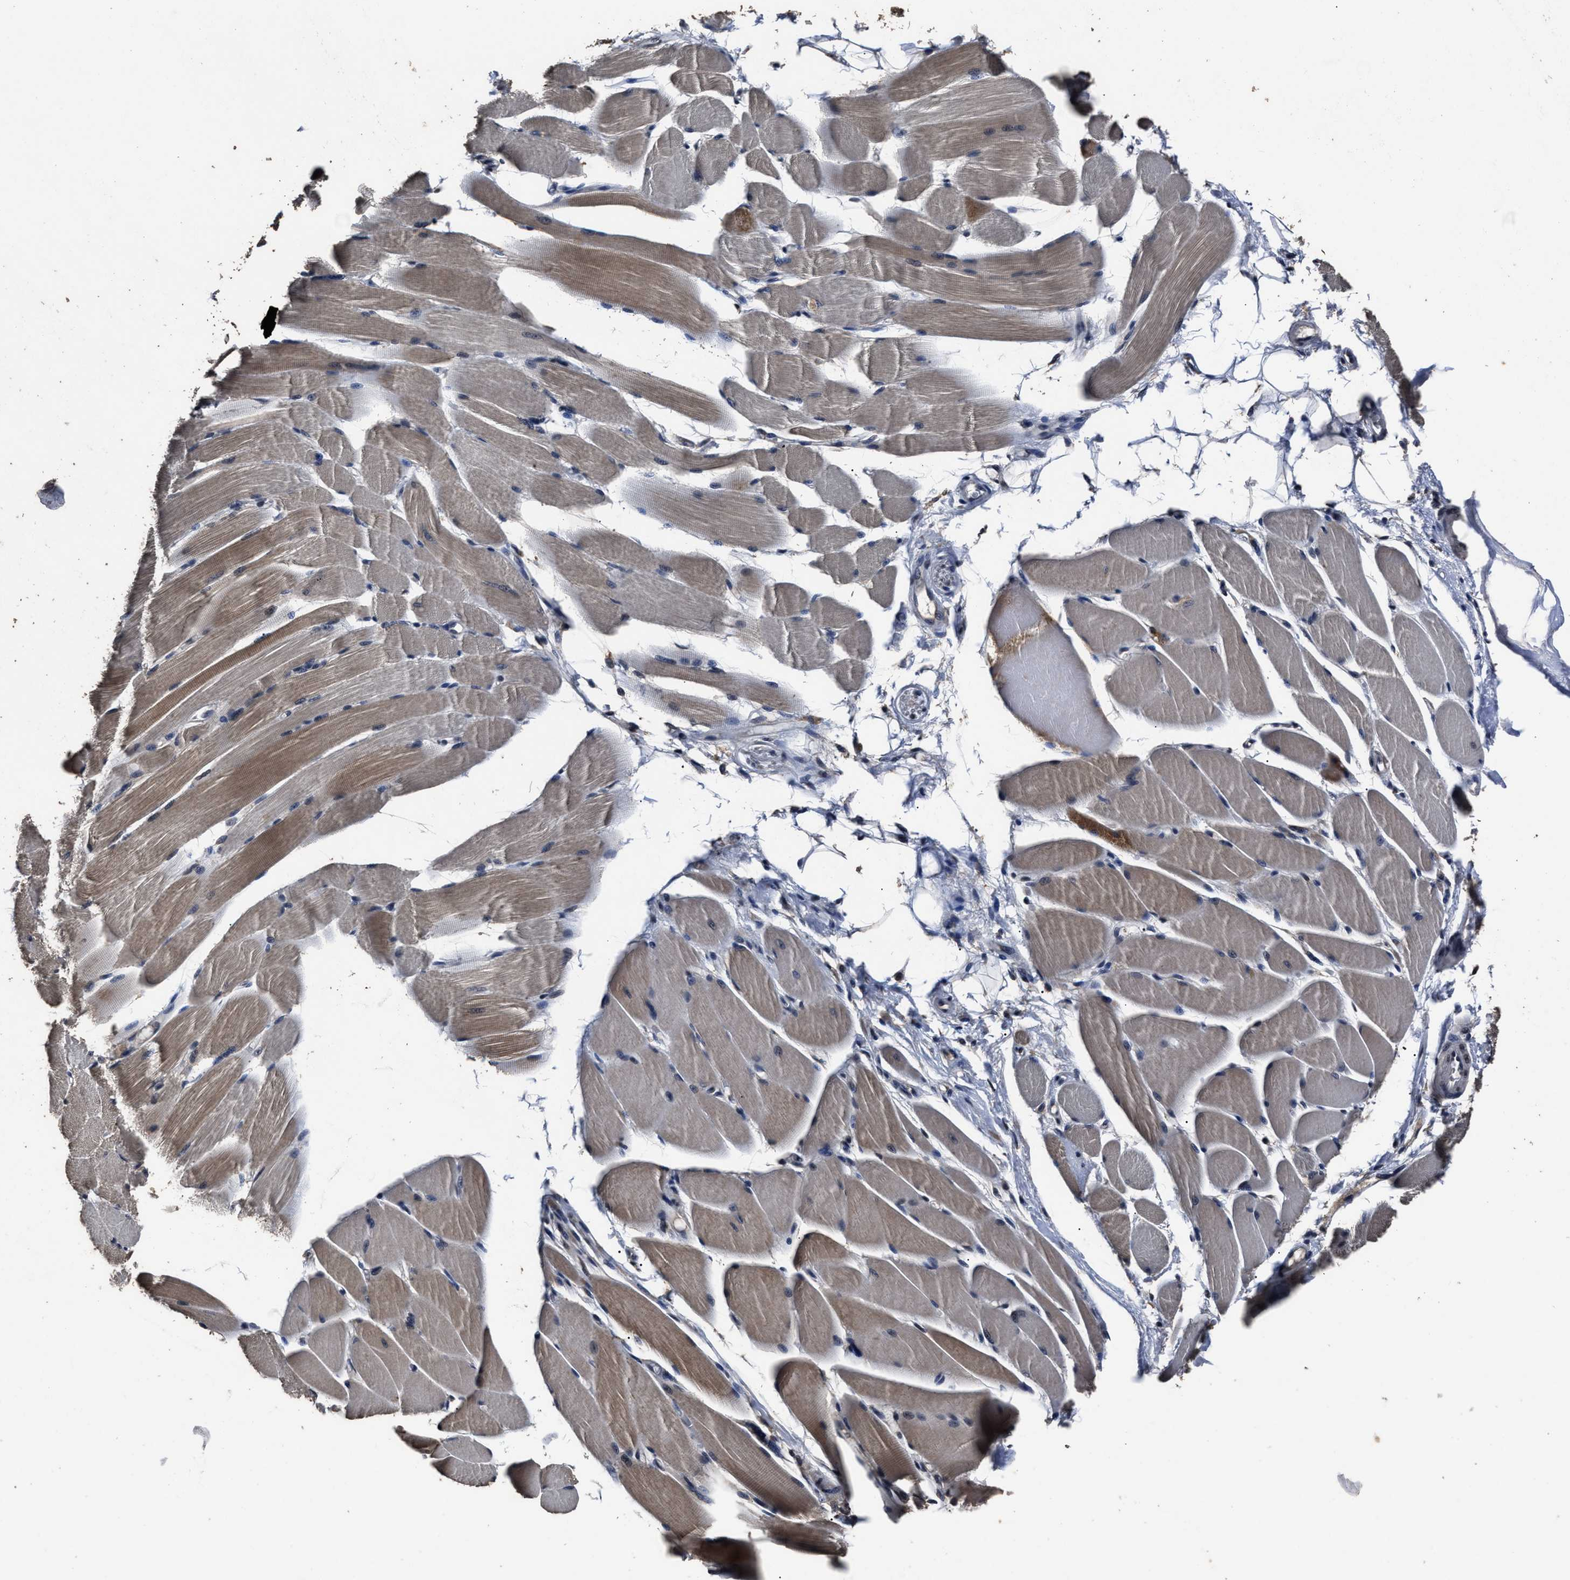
{"staining": {"intensity": "moderate", "quantity": ">75%", "location": "cytoplasmic/membranous"}, "tissue": "skeletal muscle", "cell_type": "Myocytes", "image_type": "normal", "snomed": [{"axis": "morphology", "description": "Normal tissue, NOS"}, {"axis": "topography", "description": "Skeletal muscle"}, {"axis": "topography", "description": "Peripheral nerve tissue"}], "caption": "Skeletal muscle stained with DAB IHC reveals medium levels of moderate cytoplasmic/membranous staining in about >75% of myocytes.", "gene": "RSBN1L", "patient": {"sex": "female", "age": 84}}